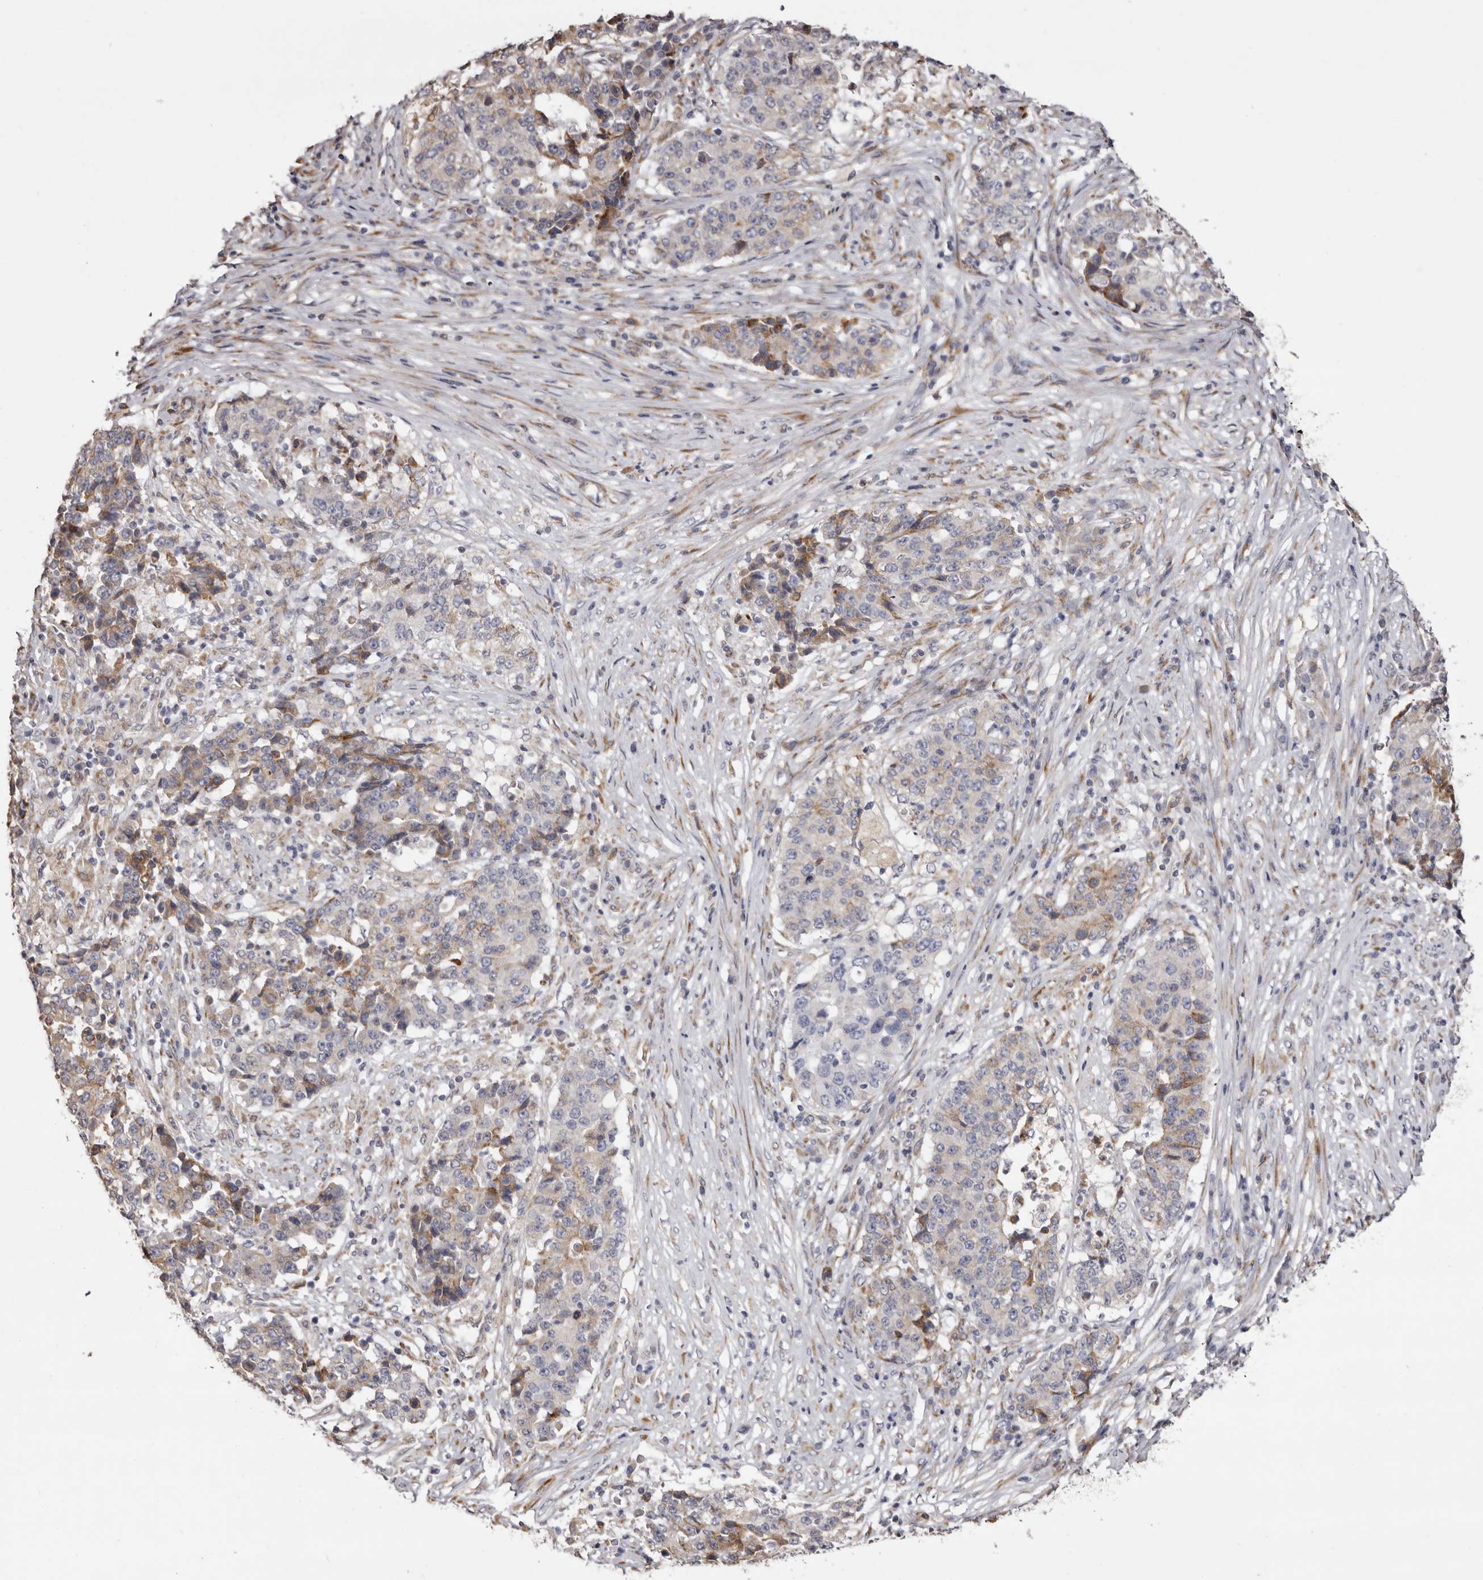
{"staining": {"intensity": "moderate", "quantity": "<25%", "location": "cytoplasmic/membranous"}, "tissue": "stomach cancer", "cell_type": "Tumor cells", "image_type": "cancer", "snomed": [{"axis": "morphology", "description": "Adenocarcinoma, NOS"}, {"axis": "topography", "description": "Stomach"}], "caption": "Protein staining of stomach cancer tissue demonstrates moderate cytoplasmic/membranous staining in approximately <25% of tumor cells. Using DAB (brown) and hematoxylin (blue) stains, captured at high magnification using brightfield microscopy.", "gene": "PIGX", "patient": {"sex": "male", "age": 59}}